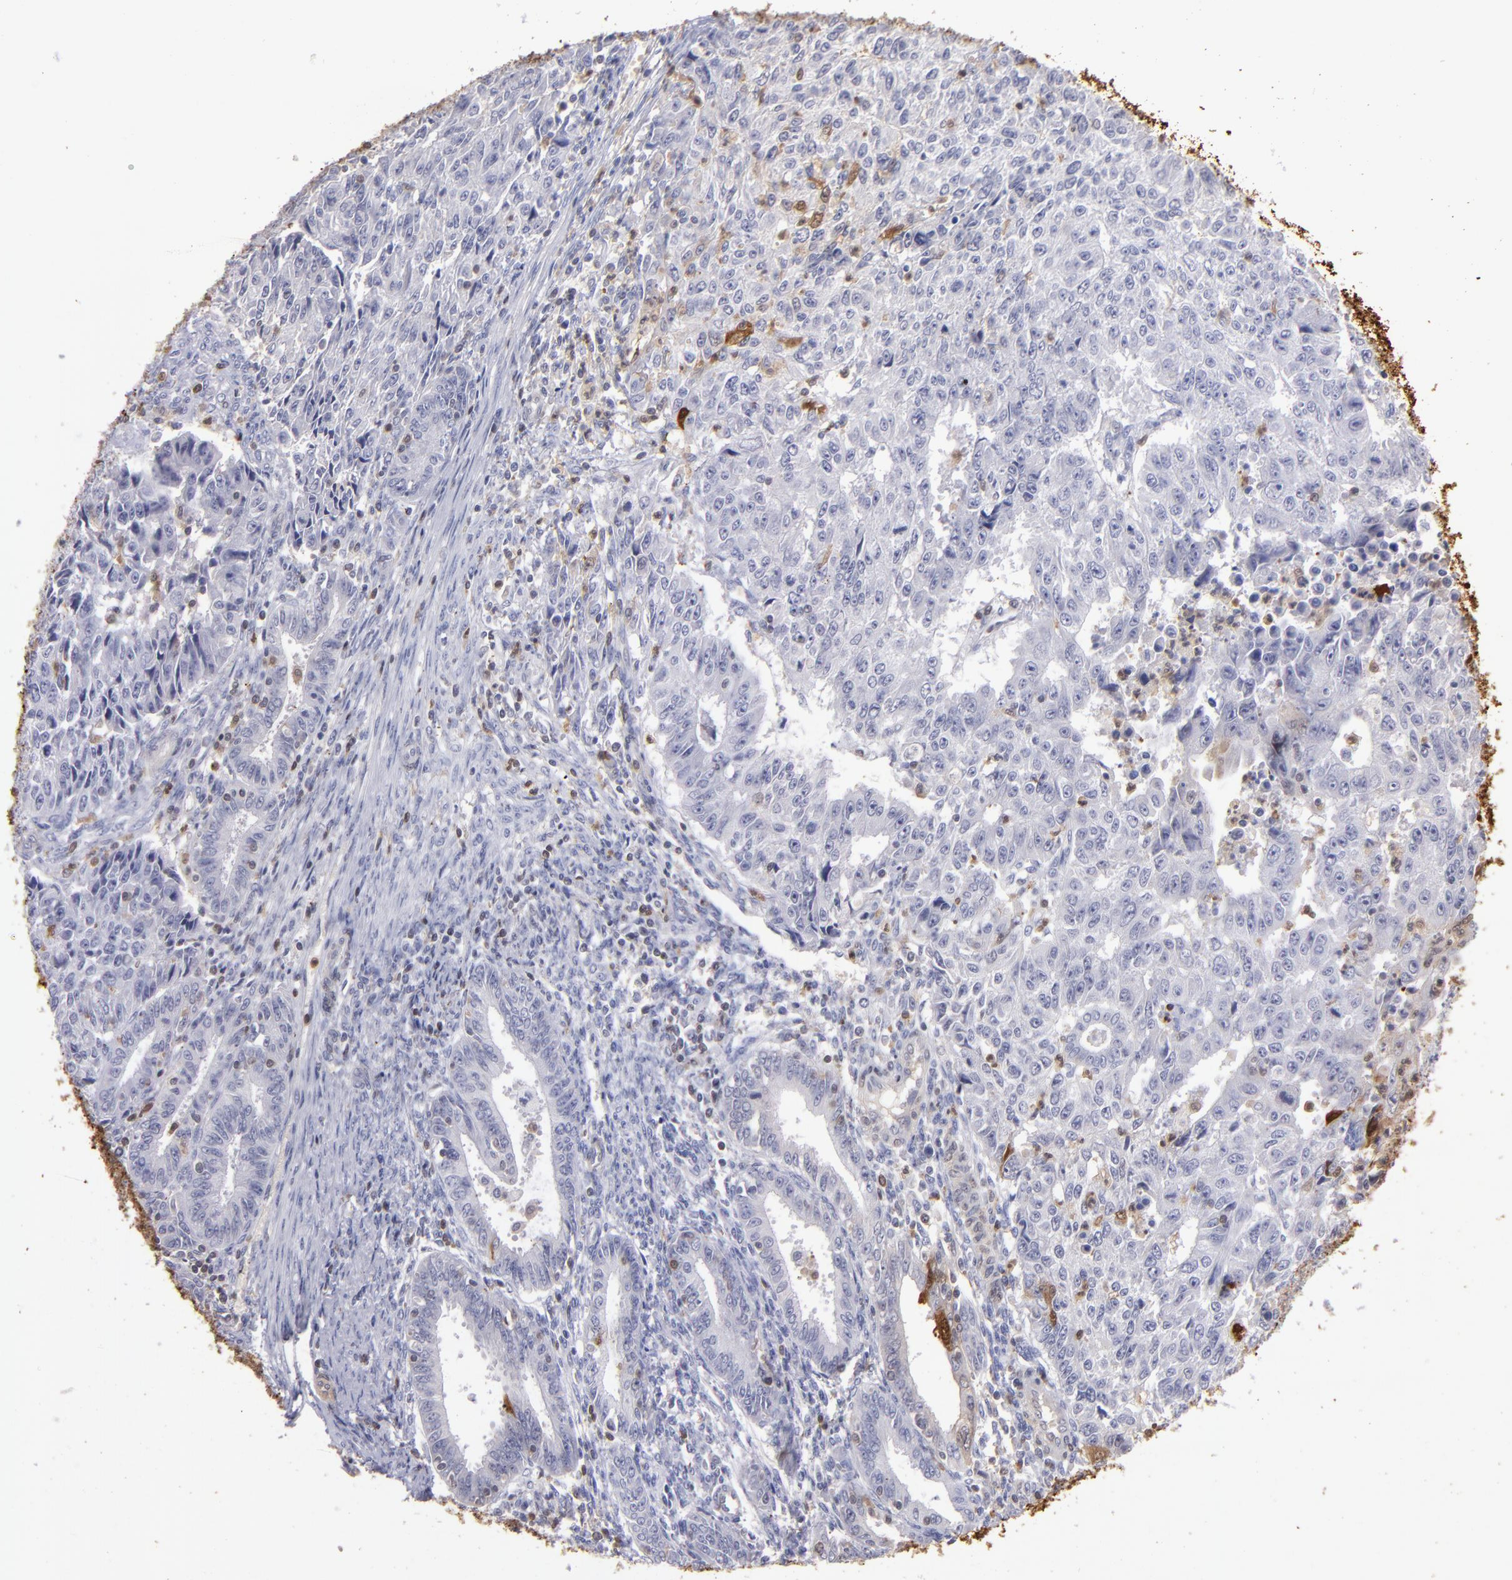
{"staining": {"intensity": "moderate", "quantity": "<25%", "location": "cytoplasmic/membranous,nuclear"}, "tissue": "endometrial cancer", "cell_type": "Tumor cells", "image_type": "cancer", "snomed": [{"axis": "morphology", "description": "Adenocarcinoma, NOS"}, {"axis": "topography", "description": "Endometrium"}], "caption": "About <25% of tumor cells in endometrial cancer (adenocarcinoma) exhibit moderate cytoplasmic/membranous and nuclear protein positivity as visualized by brown immunohistochemical staining.", "gene": "S100A2", "patient": {"sex": "female", "age": 42}}